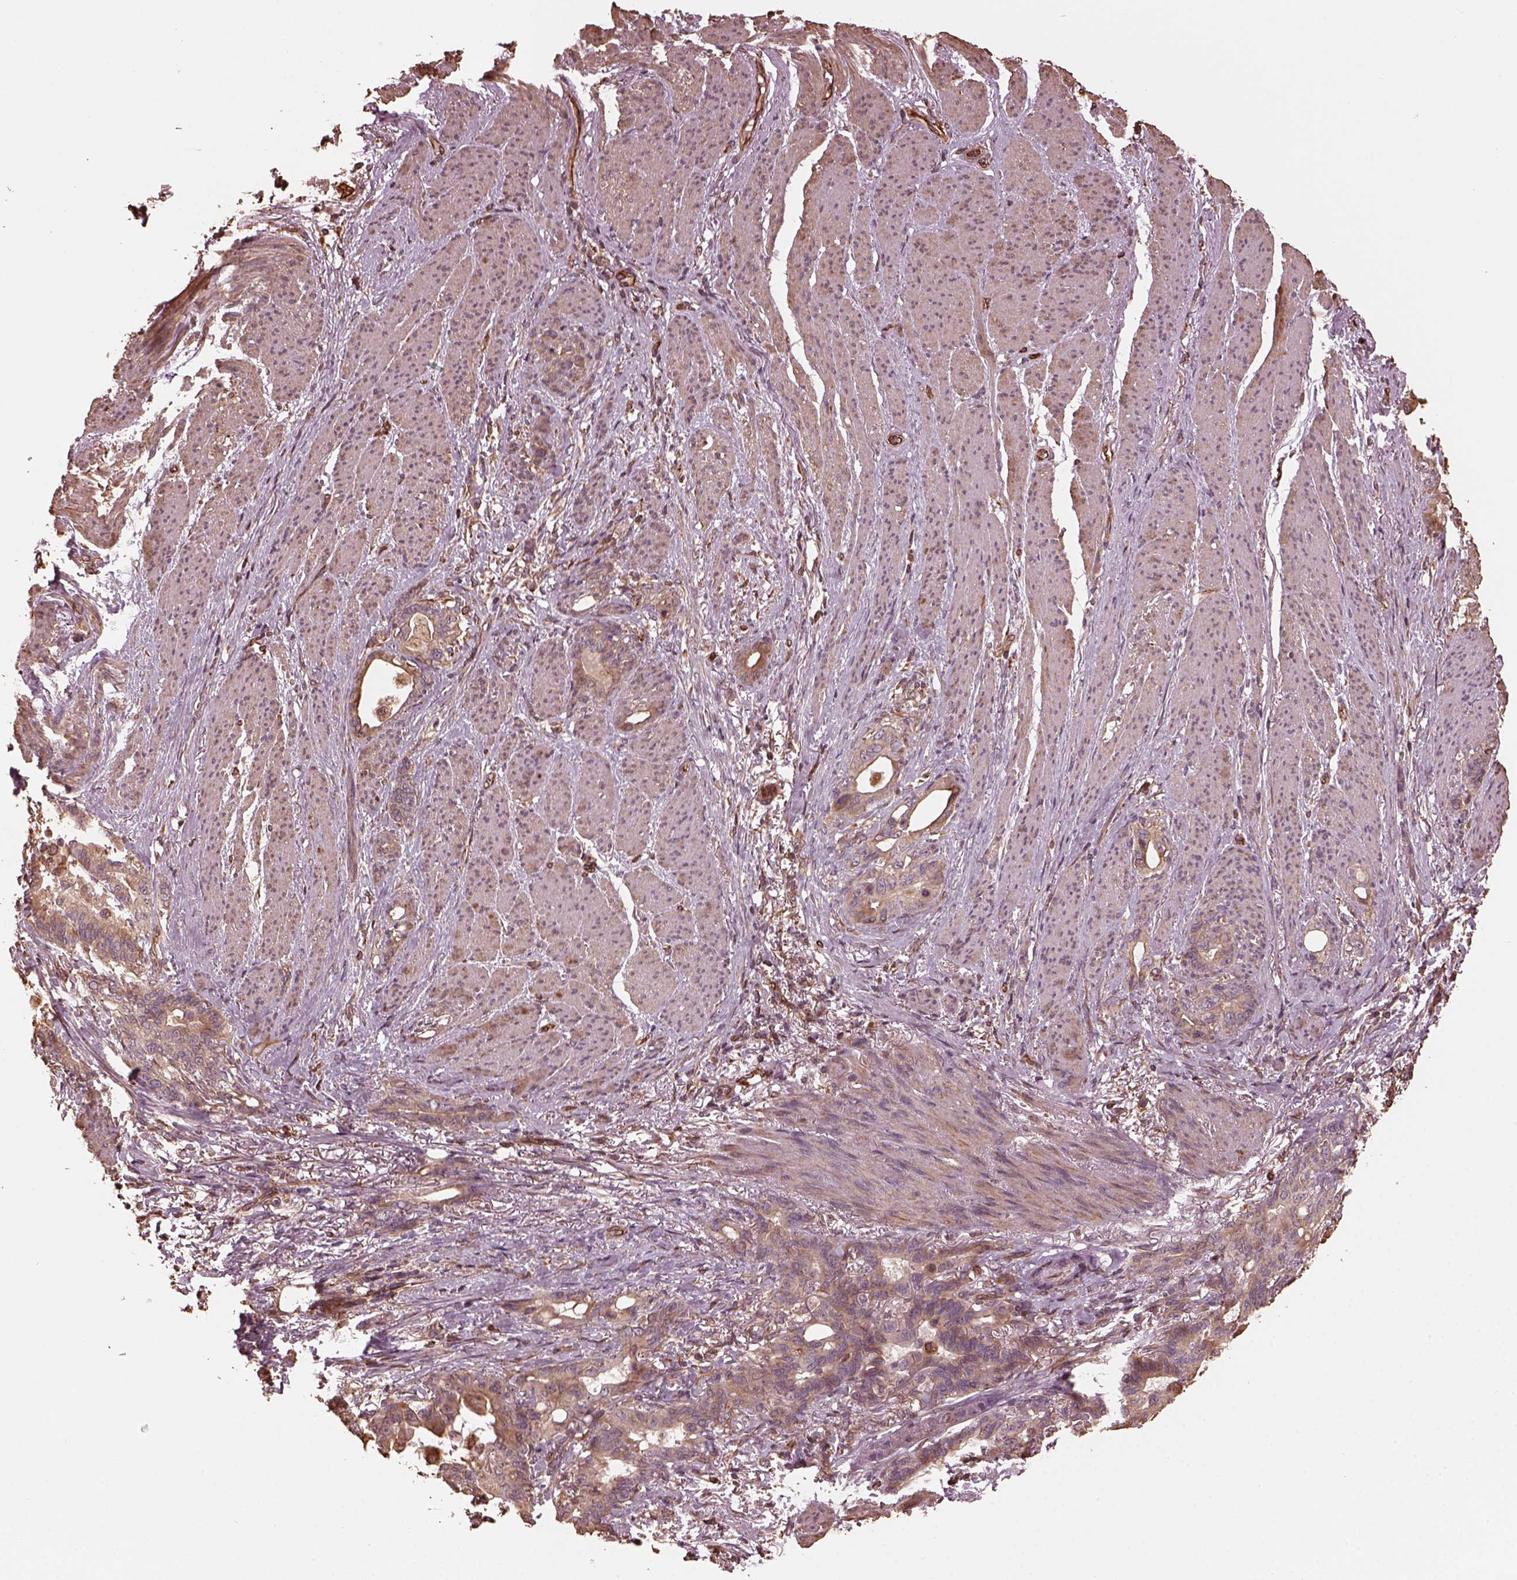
{"staining": {"intensity": "weak", "quantity": "25%-75%", "location": "cytoplasmic/membranous"}, "tissue": "stomach cancer", "cell_type": "Tumor cells", "image_type": "cancer", "snomed": [{"axis": "morphology", "description": "Normal tissue, NOS"}, {"axis": "morphology", "description": "Adenocarcinoma, NOS"}, {"axis": "topography", "description": "Esophagus"}, {"axis": "topography", "description": "Stomach, upper"}], "caption": "Stomach cancer (adenocarcinoma) stained with a brown dye demonstrates weak cytoplasmic/membranous positive expression in approximately 25%-75% of tumor cells.", "gene": "GTPBP1", "patient": {"sex": "male", "age": 62}}